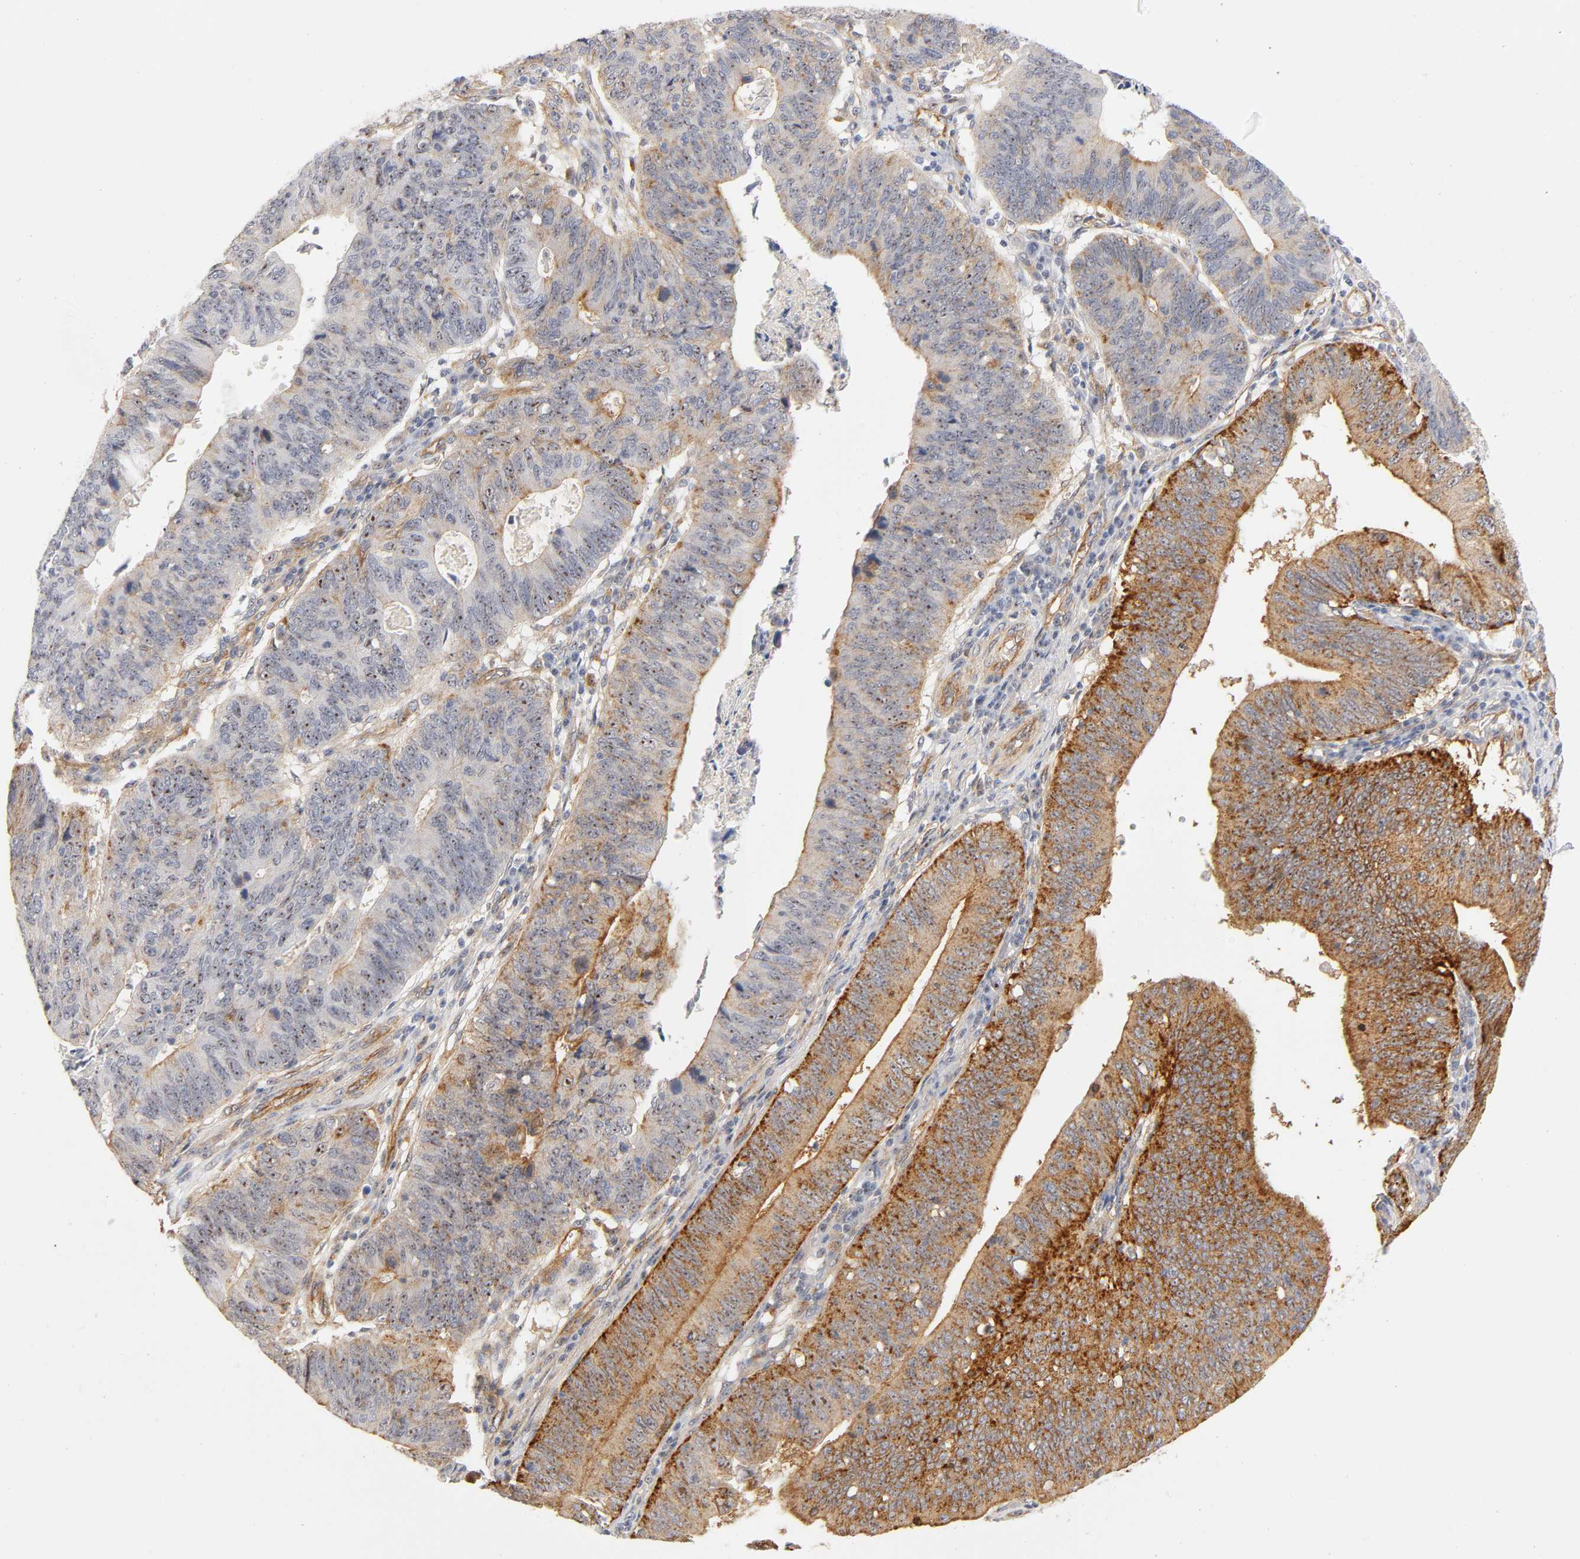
{"staining": {"intensity": "strong", "quantity": "25%-75%", "location": "cytoplasmic/membranous,nuclear"}, "tissue": "stomach cancer", "cell_type": "Tumor cells", "image_type": "cancer", "snomed": [{"axis": "morphology", "description": "Adenocarcinoma, NOS"}, {"axis": "topography", "description": "Stomach"}], "caption": "This is a histology image of immunohistochemistry (IHC) staining of stomach cancer (adenocarcinoma), which shows strong staining in the cytoplasmic/membranous and nuclear of tumor cells.", "gene": "PLD1", "patient": {"sex": "male", "age": 59}}